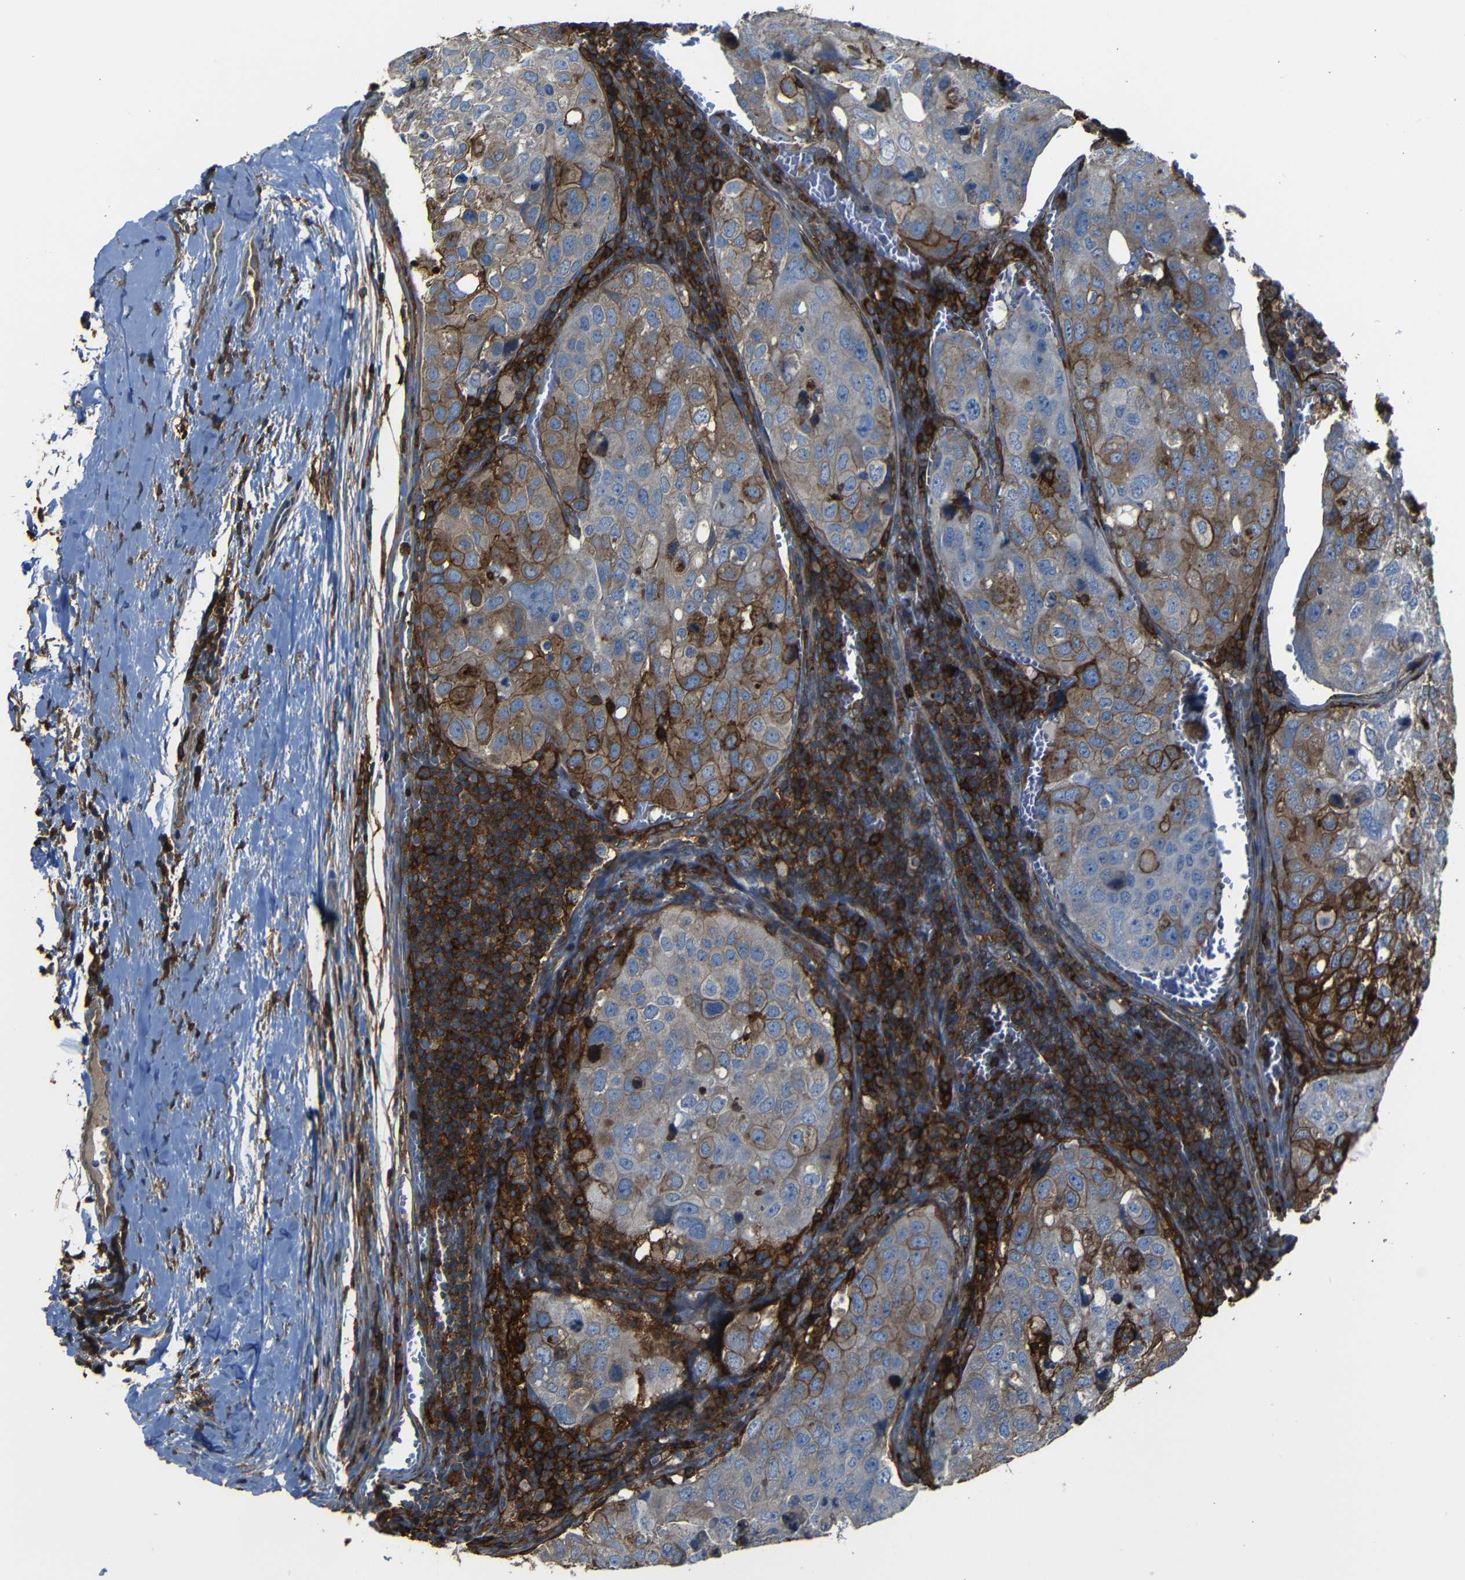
{"staining": {"intensity": "moderate", "quantity": "25%-75%", "location": "cytoplasmic/membranous"}, "tissue": "urothelial cancer", "cell_type": "Tumor cells", "image_type": "cancer", "snomed": [{"axis": "morphology", "description": "Urothelial carcinoma, High grade"}, {"axis": "topography", "description": "Lymph node"}, {"axis": "topography", "description": "Urinary bladder"}], "caption": "About 25%-75% of tumor cells in urothelial cancer display moderate cytoplasmic/membranous protein positivity as visualized by brown immunohistochemical staining.", "gene": "ADGRE5", "patient": {"sex": "male", "age": 51}}